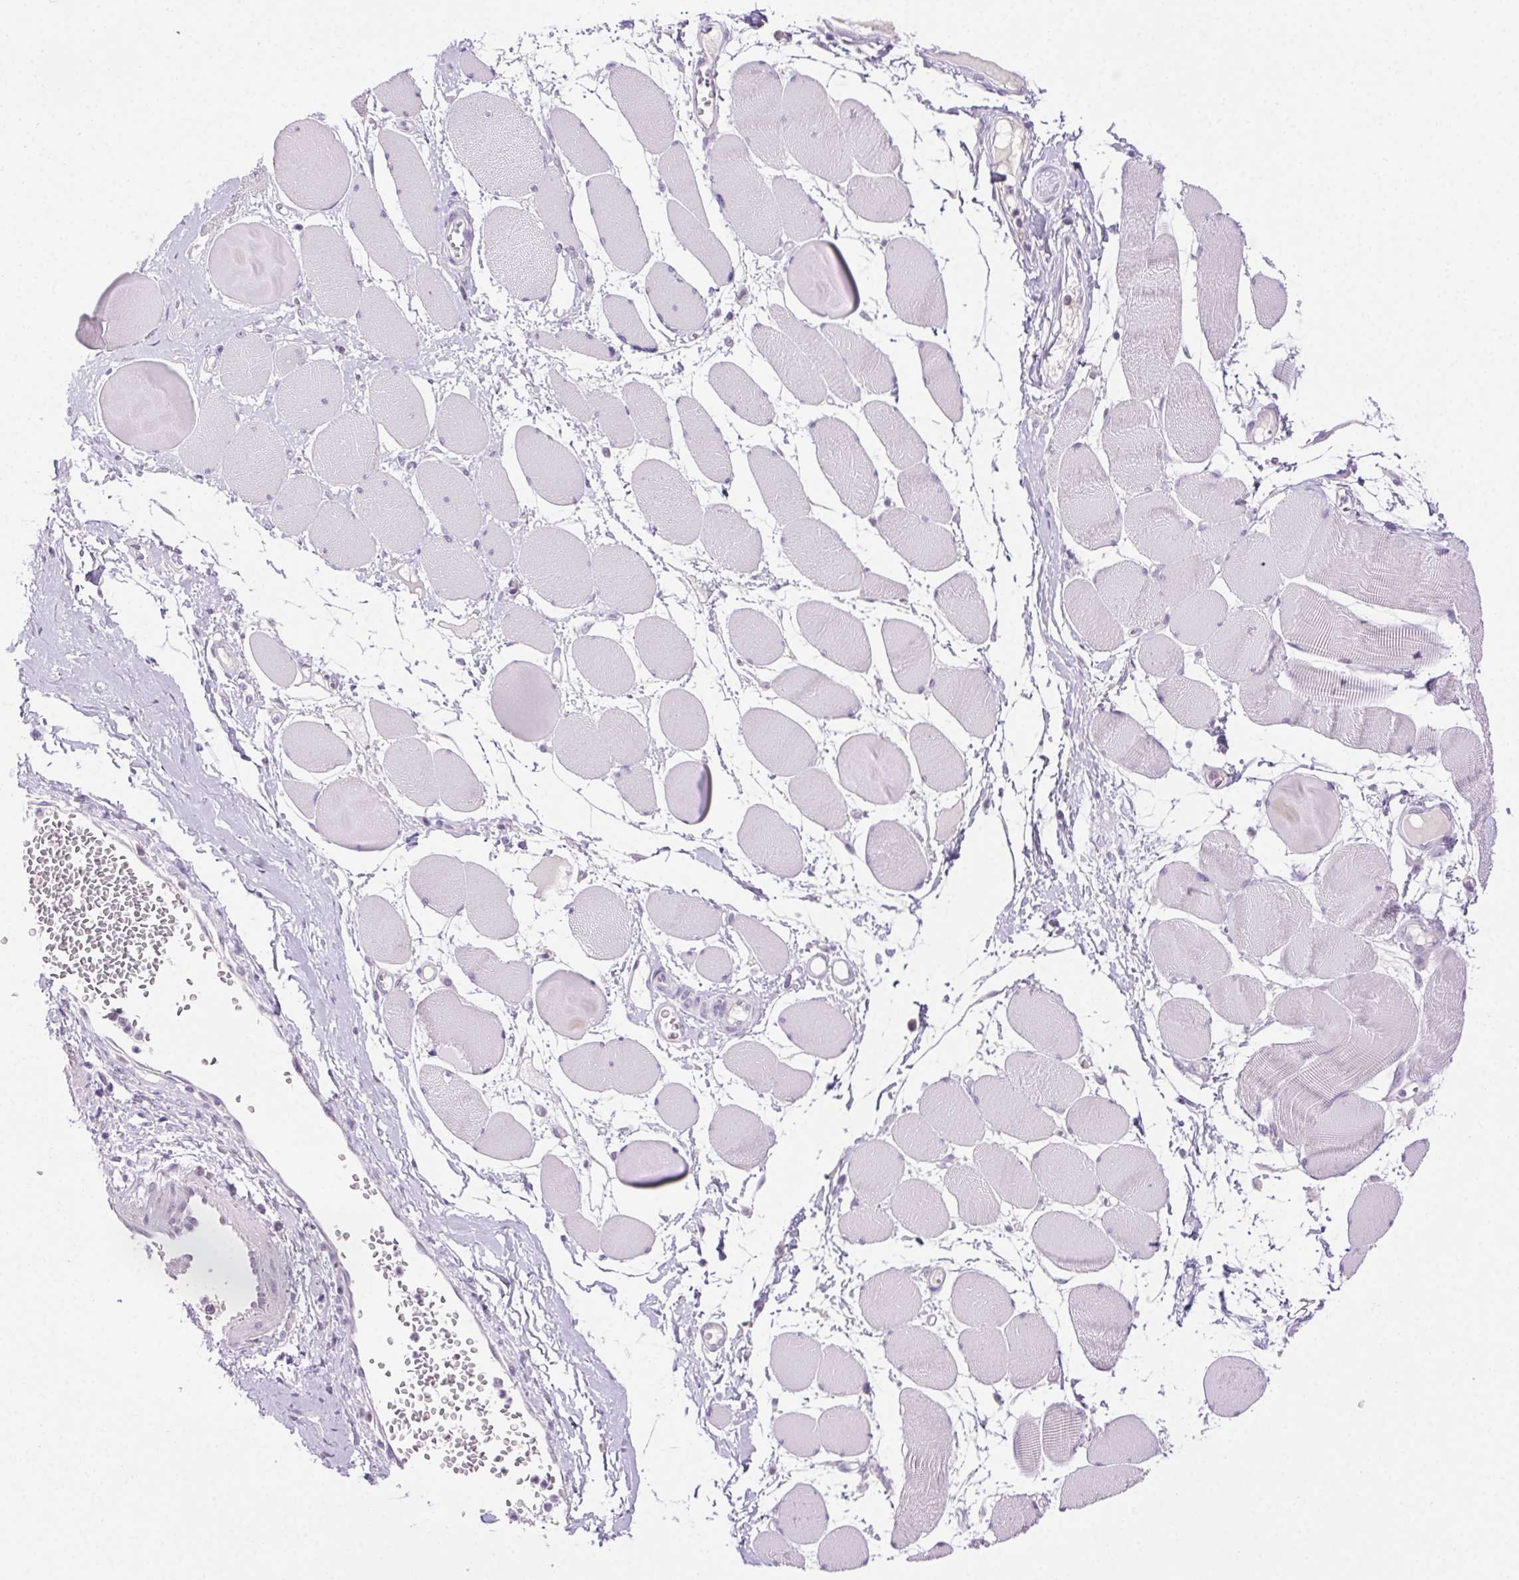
{"staining": {"intensity": "negative", "quantity": "none", "location": "none"}, "tissue": "skeletal muscle", "cell_type": "Myocytes", "image_type": "normal", "snomed": [{"axis": "morphology", "description": "Normal tissue, NOS"}, {"axis": "topography", "description": "Skeletal muscle"}], "caption": "Histopathology image shows no protein expression in myocytes of unremarkable skeletal muscle. (DAB (3,3'-diaminobenzidine) IHC, high magnification).", "gene": "CLDN10", "patient": {"sex": "female", "age": 75}}